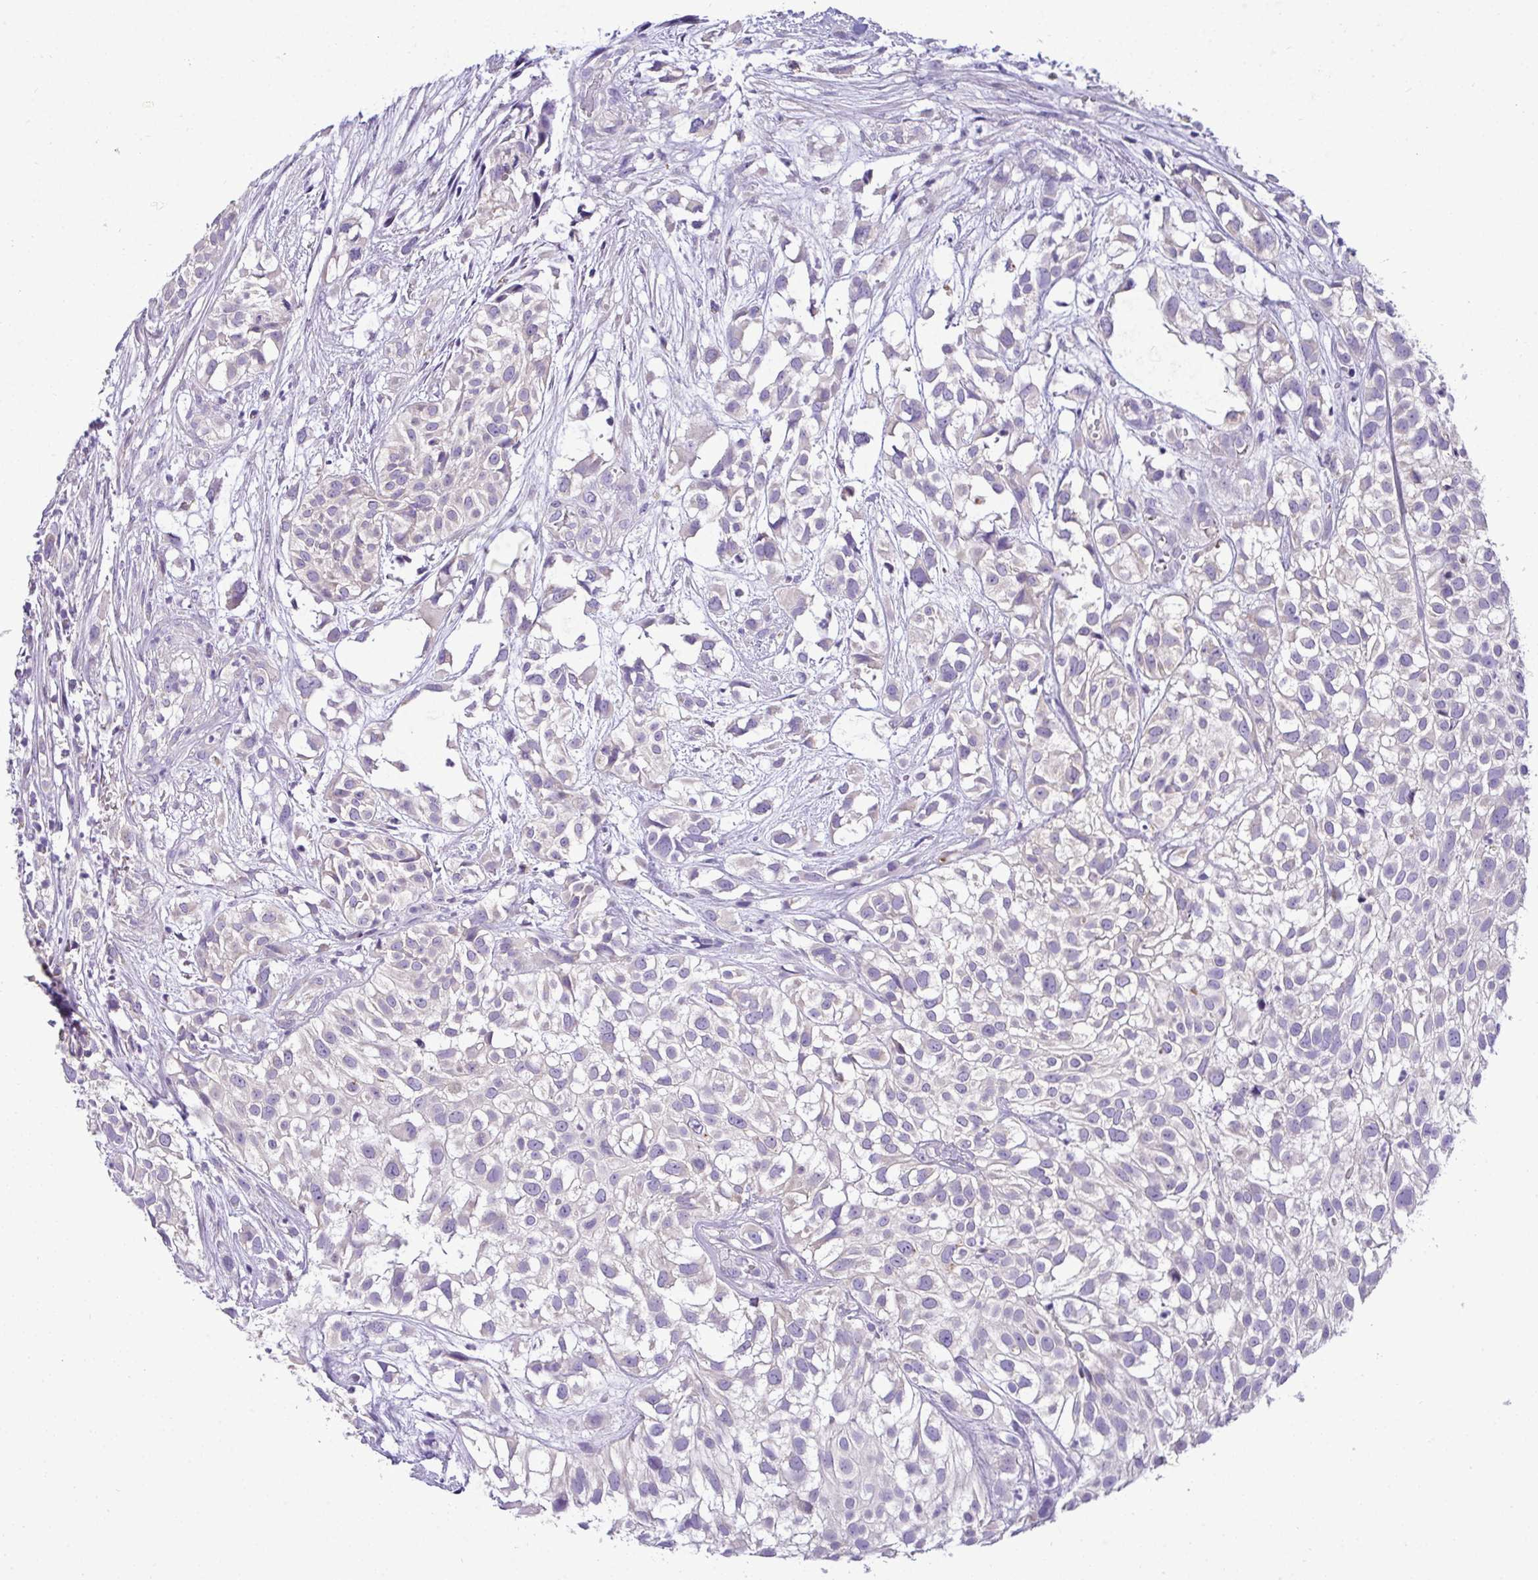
{"staining": {"intensity": "negative", "quantity": "none", "location": "none"}, "tissue": "urothelial cancer", "cell_type": "Tumor cells", "image_type": "cancer", "snomed": [{"axis": "morphology", "description": "Urothelial carcinoma, High grade"}, {"axis": "topography", "description": "Urinary bladder"}], "caption": "High magnification brightfield microscopy of urothelial cancer stained with DAB (3,3'-diaminobenzidine) (brown) and counterstained with hematoxylin (blue): tumor cells show no significant positivity.", "gene": "ST8SIA2", "patient": {"sex": "male", "age": 56}}